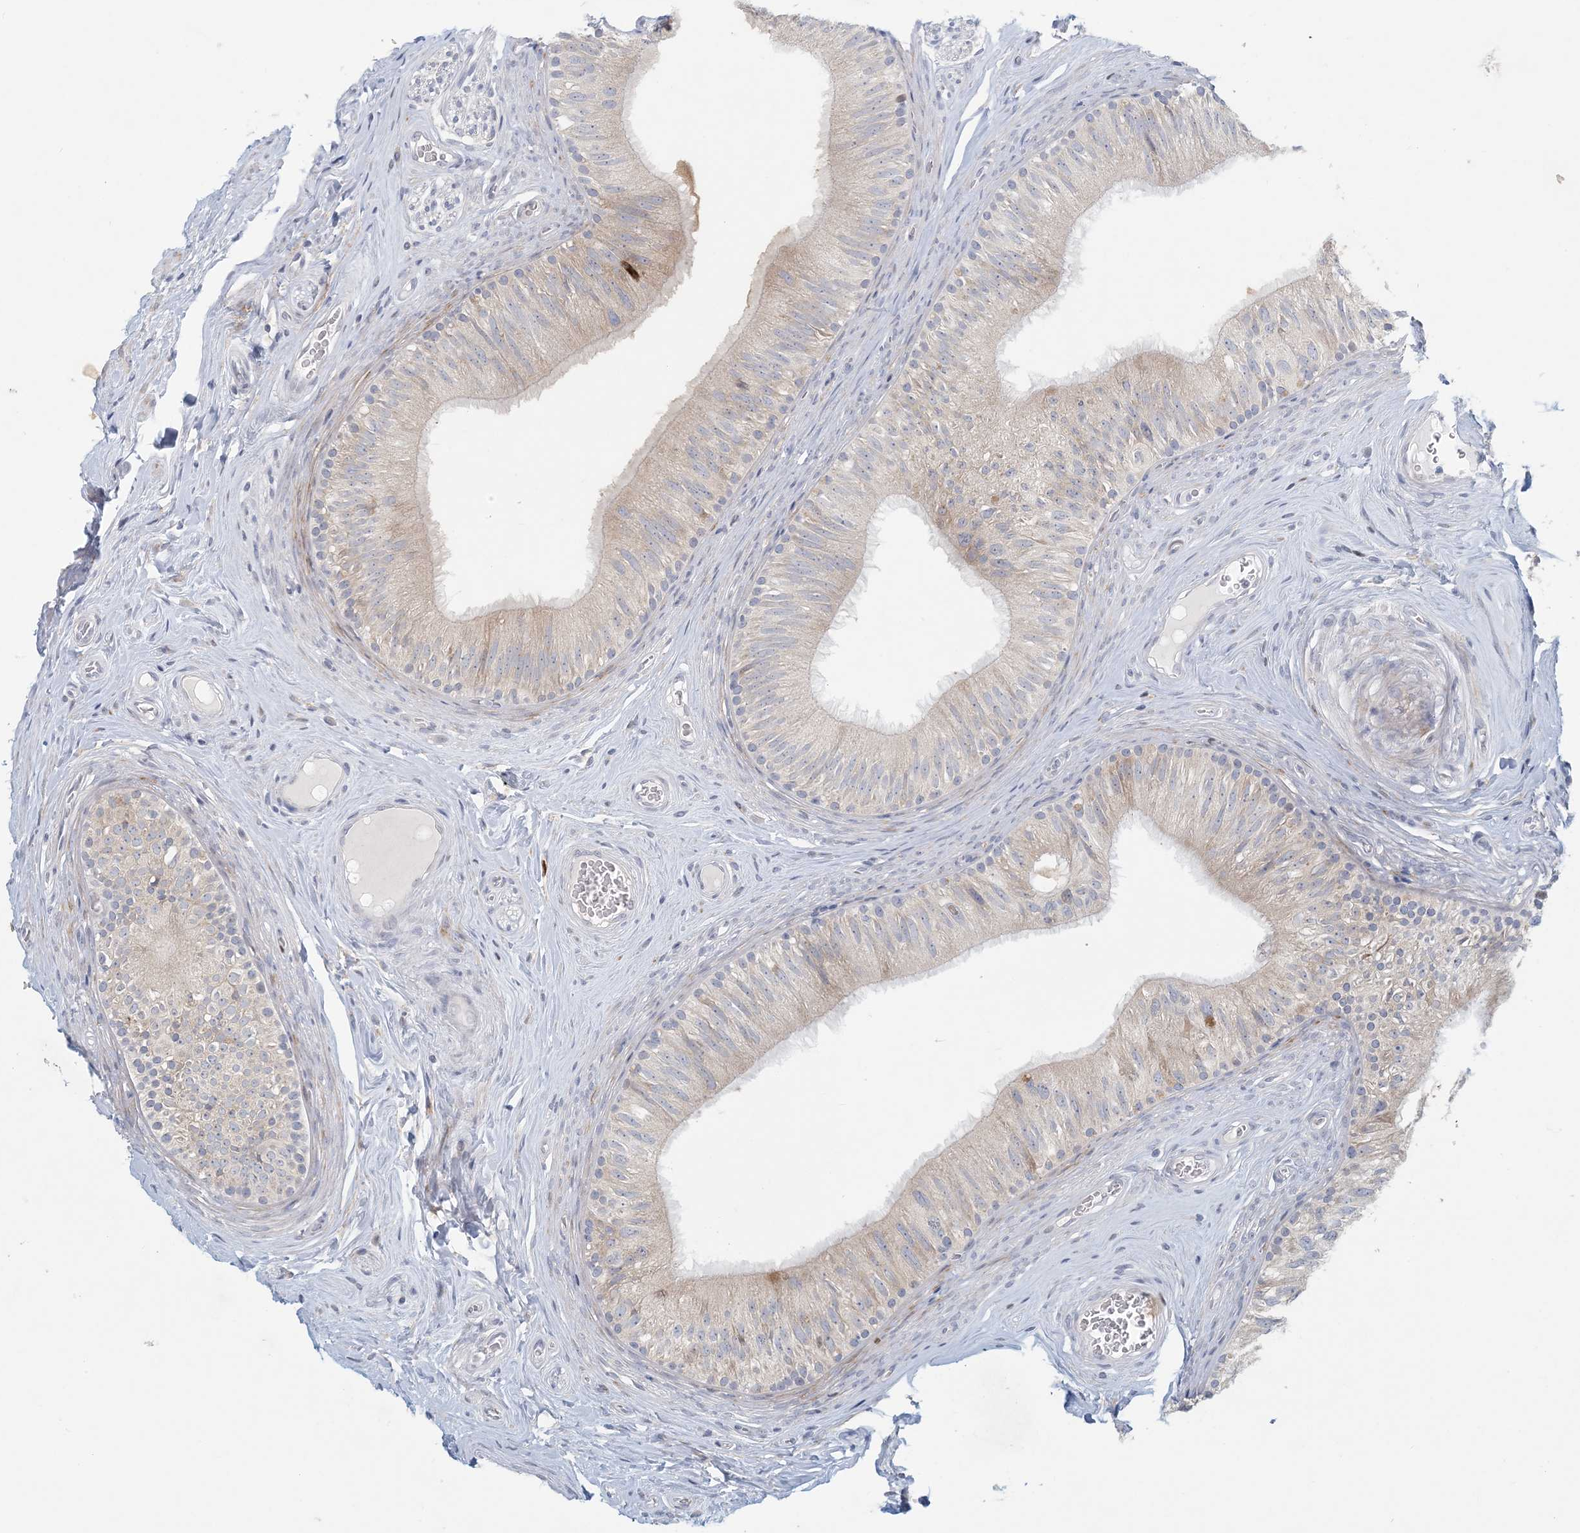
{"staining": {"intensity": "moderate", "quantity": "<25%", "location": "cytoplasmic/membranous"}, "tissue": "epididymis", "cell_type": "Glandular cells", "image_type": "normal", "snomed": [{"axis": "morphology", "description": "Normal tissue, NOS"}, {"axis": "topography", "description": "Epididymis"}], "caption": "Immunohistochemistry (IHC) staining of benign epididymis, which demonstrates low levels of moderate cytoplasmic/membranous expression in about <25% of glandular cells indicating moderate cytoplasmic/membranous protein staining. The staining was performed using DAB (3,3'-diaminobenzidine) (brown) for protein detection and nuclei were counterstained in hematoxylin (blue).", "gene": "ZNF385D", "patient": {"sex": "male", "age": 46}}